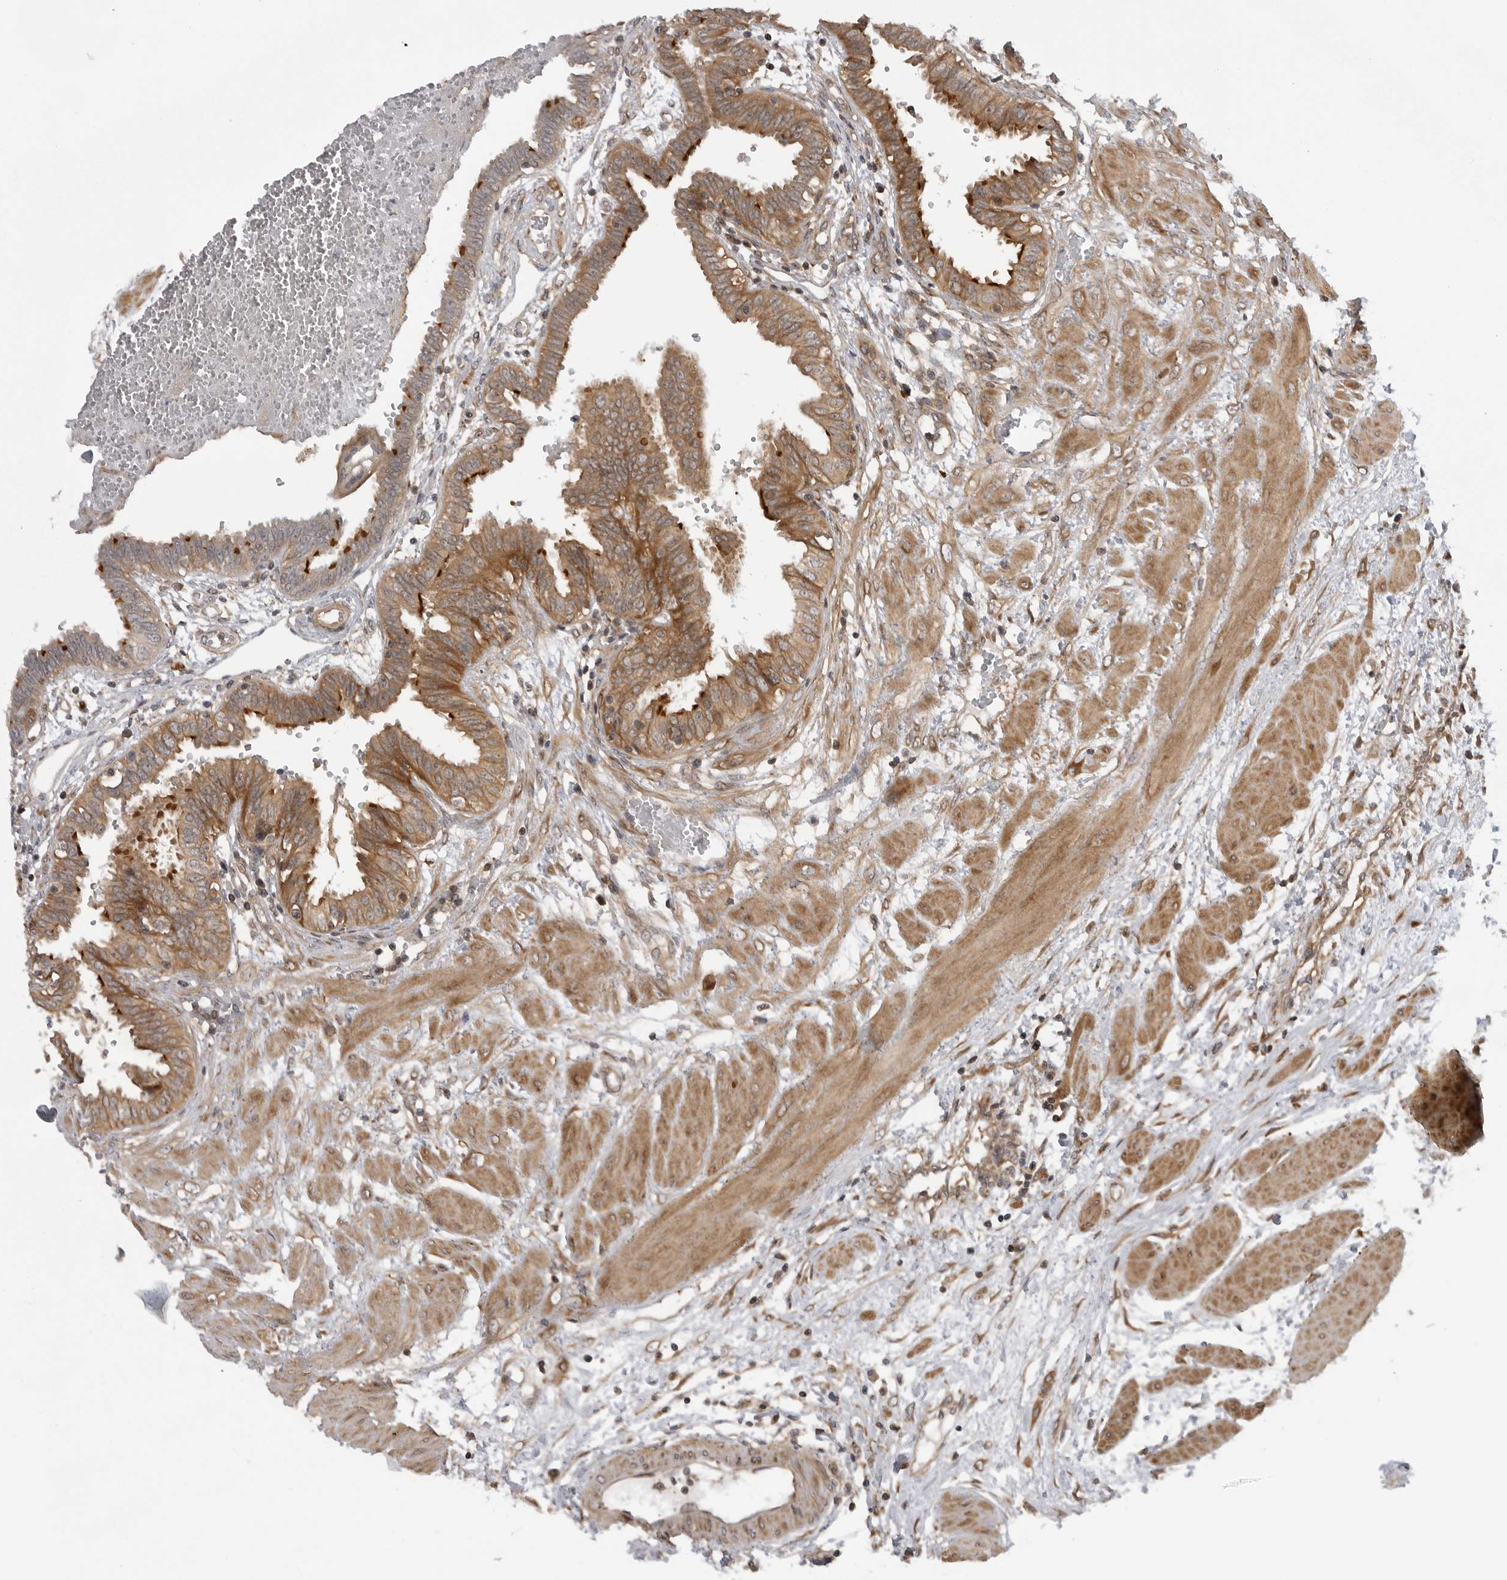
{"staining": {"intensity": "strong", "quantity": ">75%", "location": "cytoplasmic/membranous"}, "tissue": "fallopian tube", "cell_type": "Glandular cells", "image_type": "normal", "snomed": [{"axis": "morphology", "description": "Normal tissue, NOS"}, {"axis": "topography", "description": "Fallopian tube"}, {"axis": "topography", "description": "Placenta"}], "caption": "A brown stain highlights strong cytoplasmic/membranous positivity of a protein in glandular cells of unremarkable human fallopian tube. (DAB (3,3'-diaminobenzidine) IHC with brightfield microscopy, high magnification).", "gene": "LRRC45", "patient": {"sex": "female", "age": 32}}